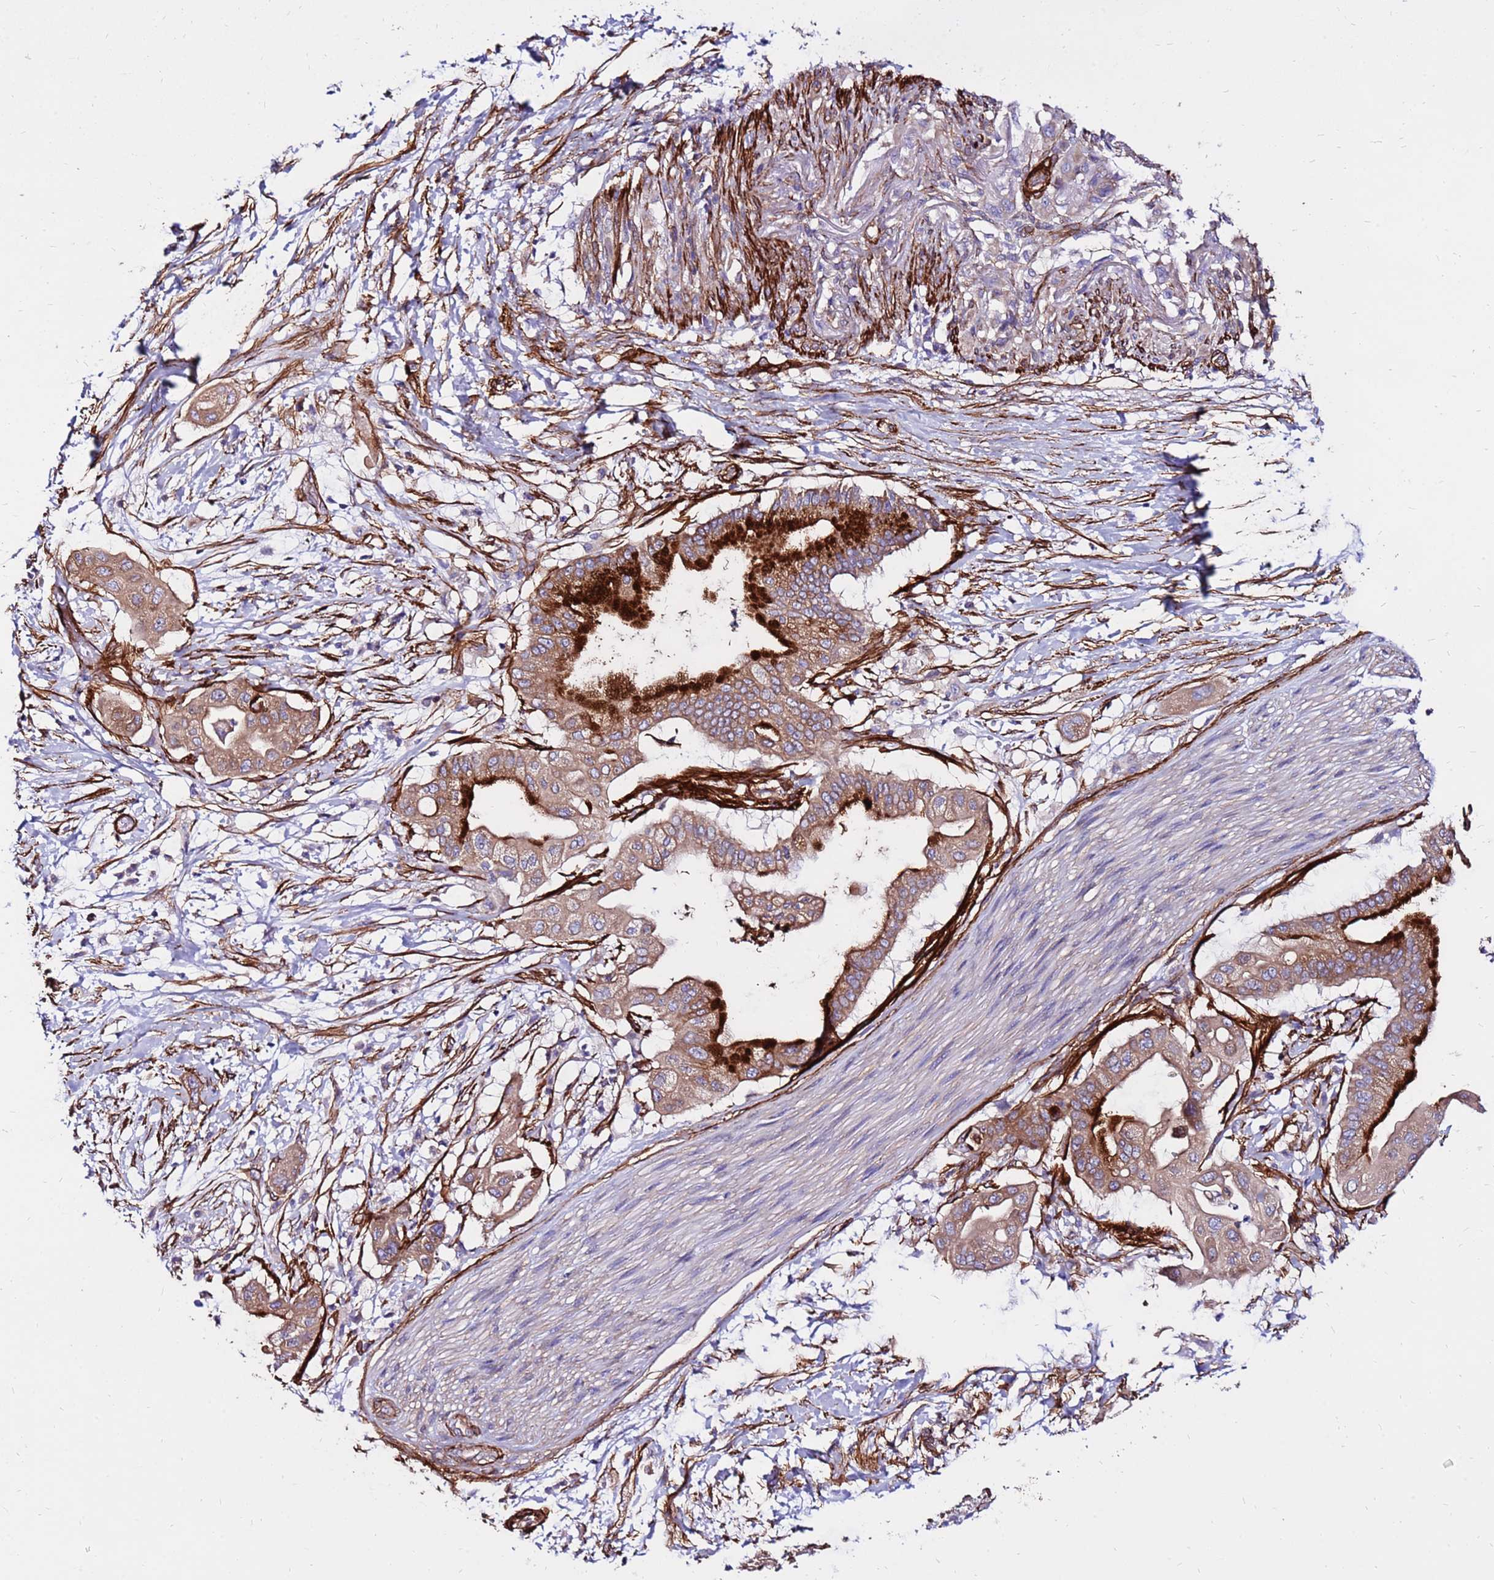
{"staining": {"intensity": "strong", "quantity": "<25%", "location": "cytoplasmic/membranous"}, "tissue": "pancreatic cancer", "cell_type": "Tumor cells", "image_type": "cancer", "snomed": [{"axis": "morphology", "description": "Adenocarcinoma, NOS"}, {"axis": "topography", "description": "Pancreas"}], "caption": "Brown immunohistochemical staining in pancreatic cancer (adenocarcinoma) exhibits strong cytoplasmic/membranous staining in about <25% of tumor cells.", "gene": "EI24", "patient": {"sex": "male", "age": 68}}